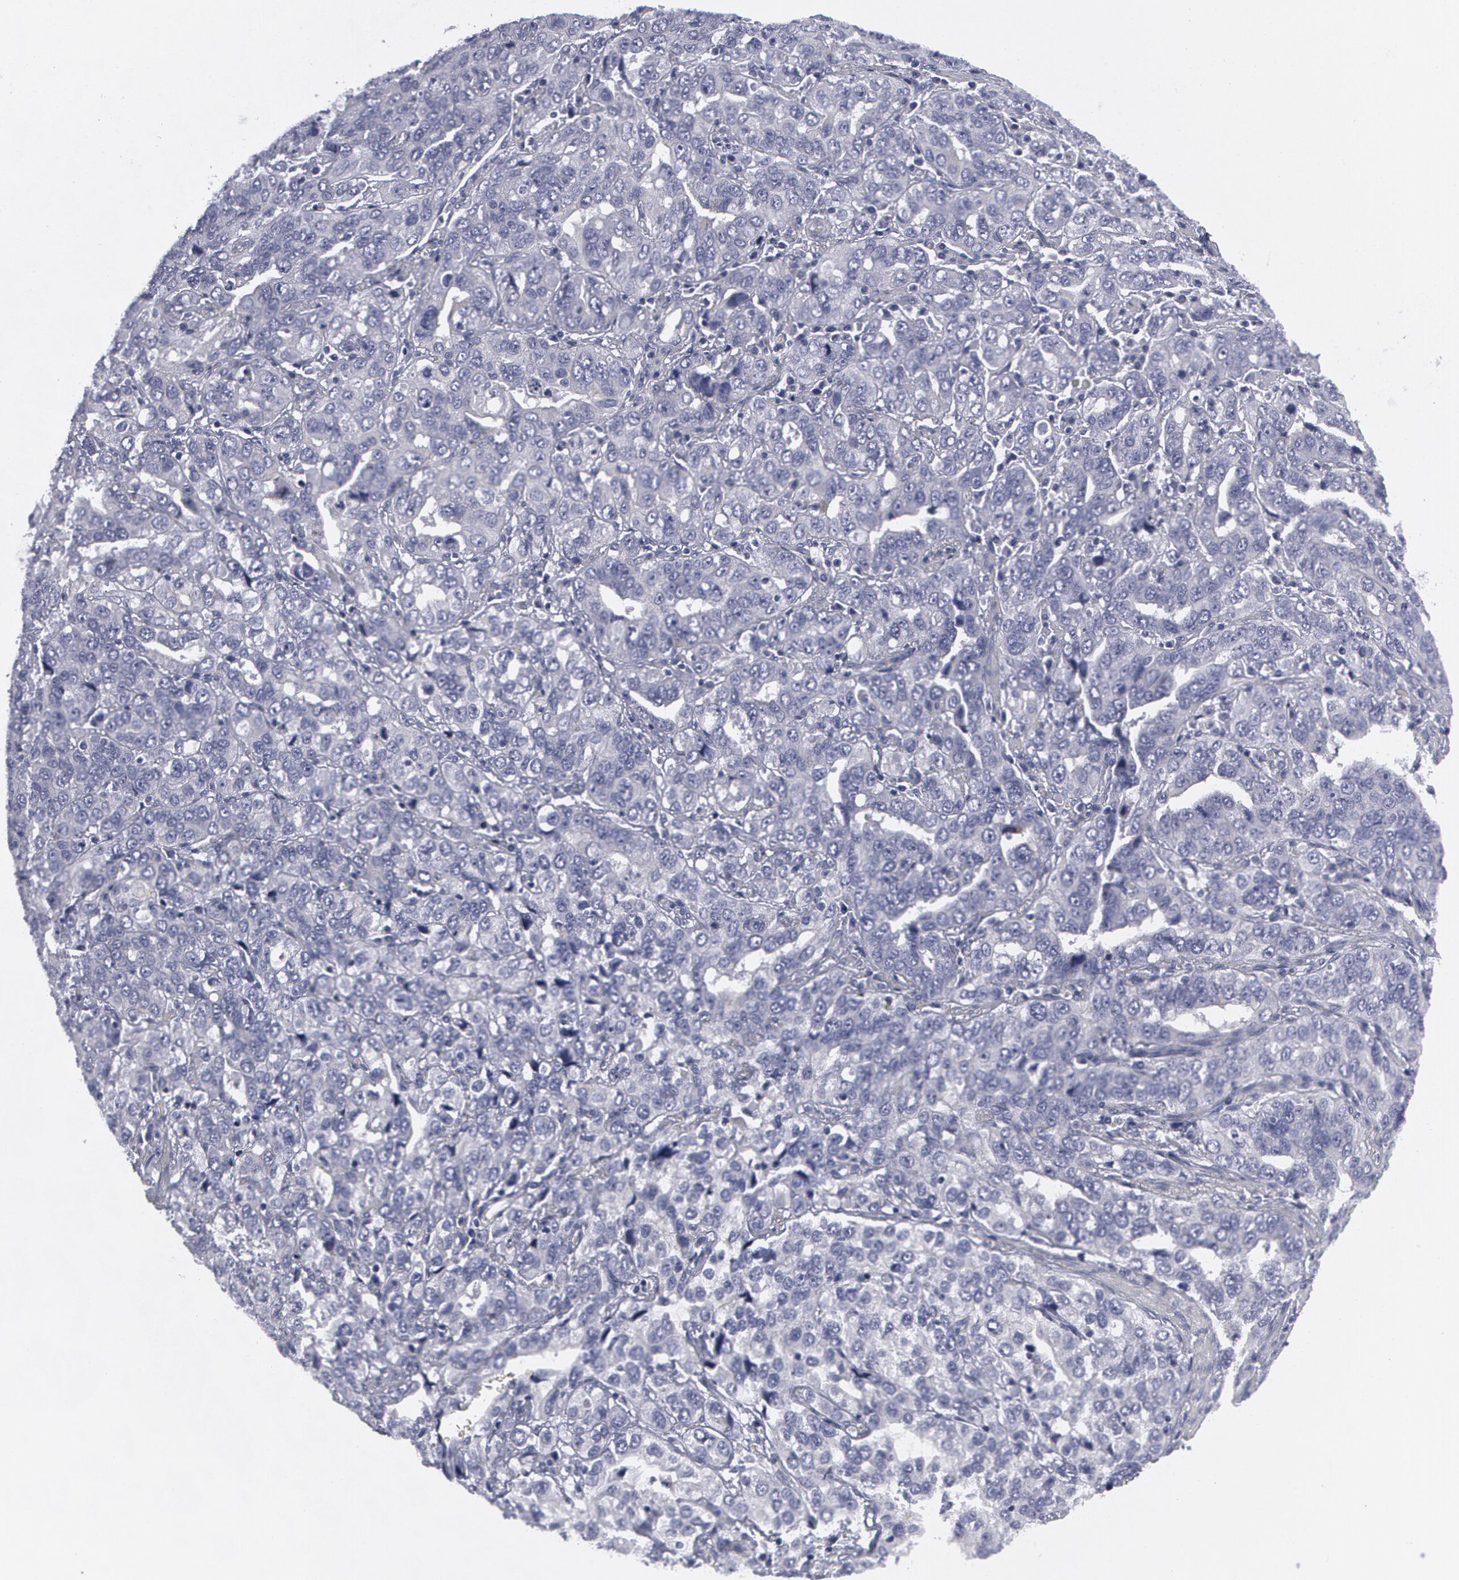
{"staining": {"intensity": "negative", "quantity": "none", "location": "none"}, "tissue": "stomach cancer", "cell_type": "Tumor cells", "image_type": "cancer", "snomed": [{"axis": "morphology", "description": "Adenocarcinoma, NOS"}, {"axis": "topography", "description": "Stomach, upper"}], "caption": "This is a histopathology image of IHC staining of stomach adenocarcinoma, which shows no expression in tumor cells. The staining is performed using DAB (3,3'-diaminobenzidine) brown chromogen with nuclei counter-stained in using hematoxylin.", "gene": "SMC1B", "patient": {"sex": "male", "age": 76}}